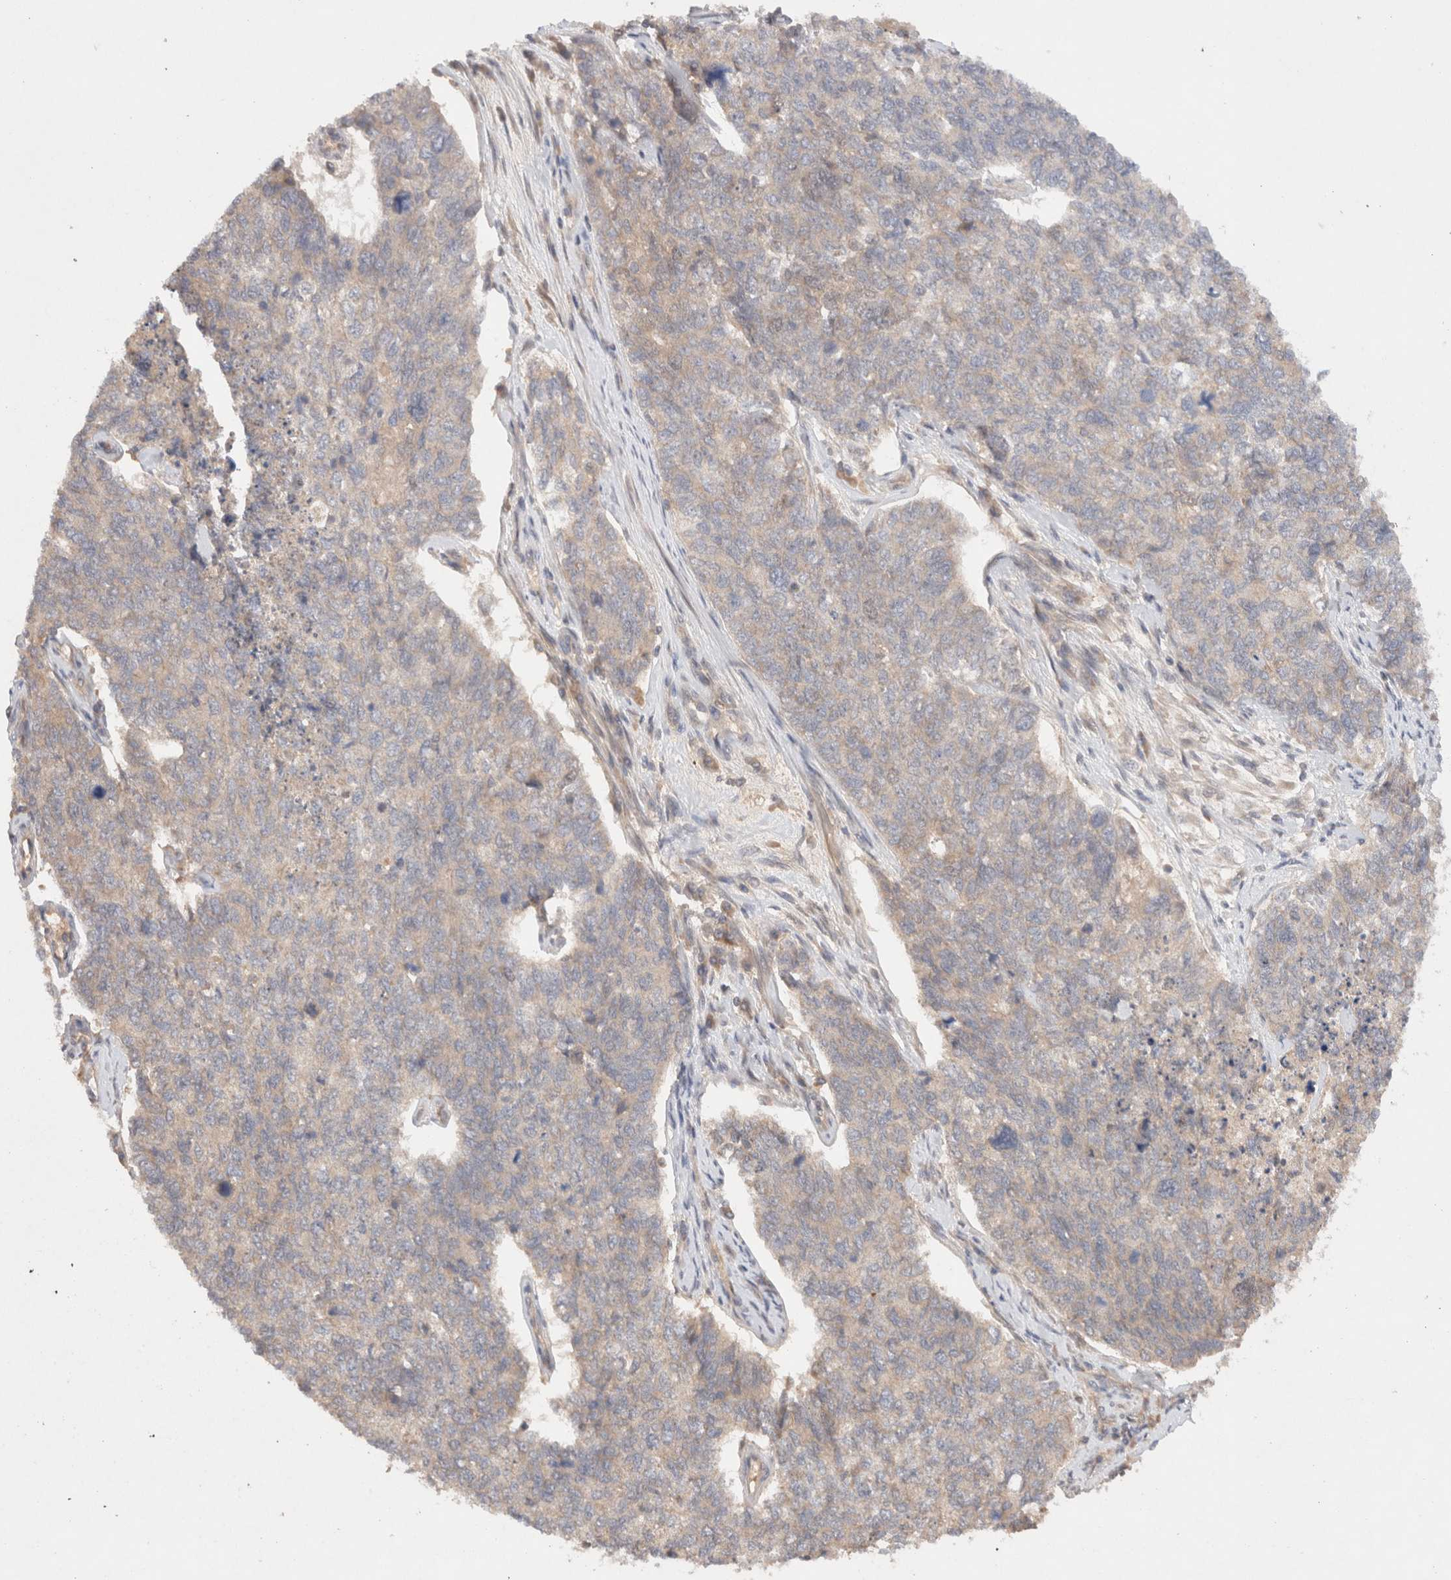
{"staining": {"intensity": "weak", "quantity": "<25%", "location": "cytoplasmic/membranous"}, "tissue": "cervical cancer", "cell_type": "Tumor cells", "image_type": "cancer", "snomed": [{"axis": "morphology", "description": "Squamous cell carcinoma, NOS"}, {"axis": "topography", "description": "Cervix"}], "caption": "This histopathology image is of cervical cancer (squamous cell carcinoma) stained with IHC to label a protein in brown with the nuclei are counter-stained blue. There is no expression in tumor cells. (IHC, brightfield microscopy, high magnification).", "gene": "KLHL20", "patient": {"sex": "female", "age": 63}}